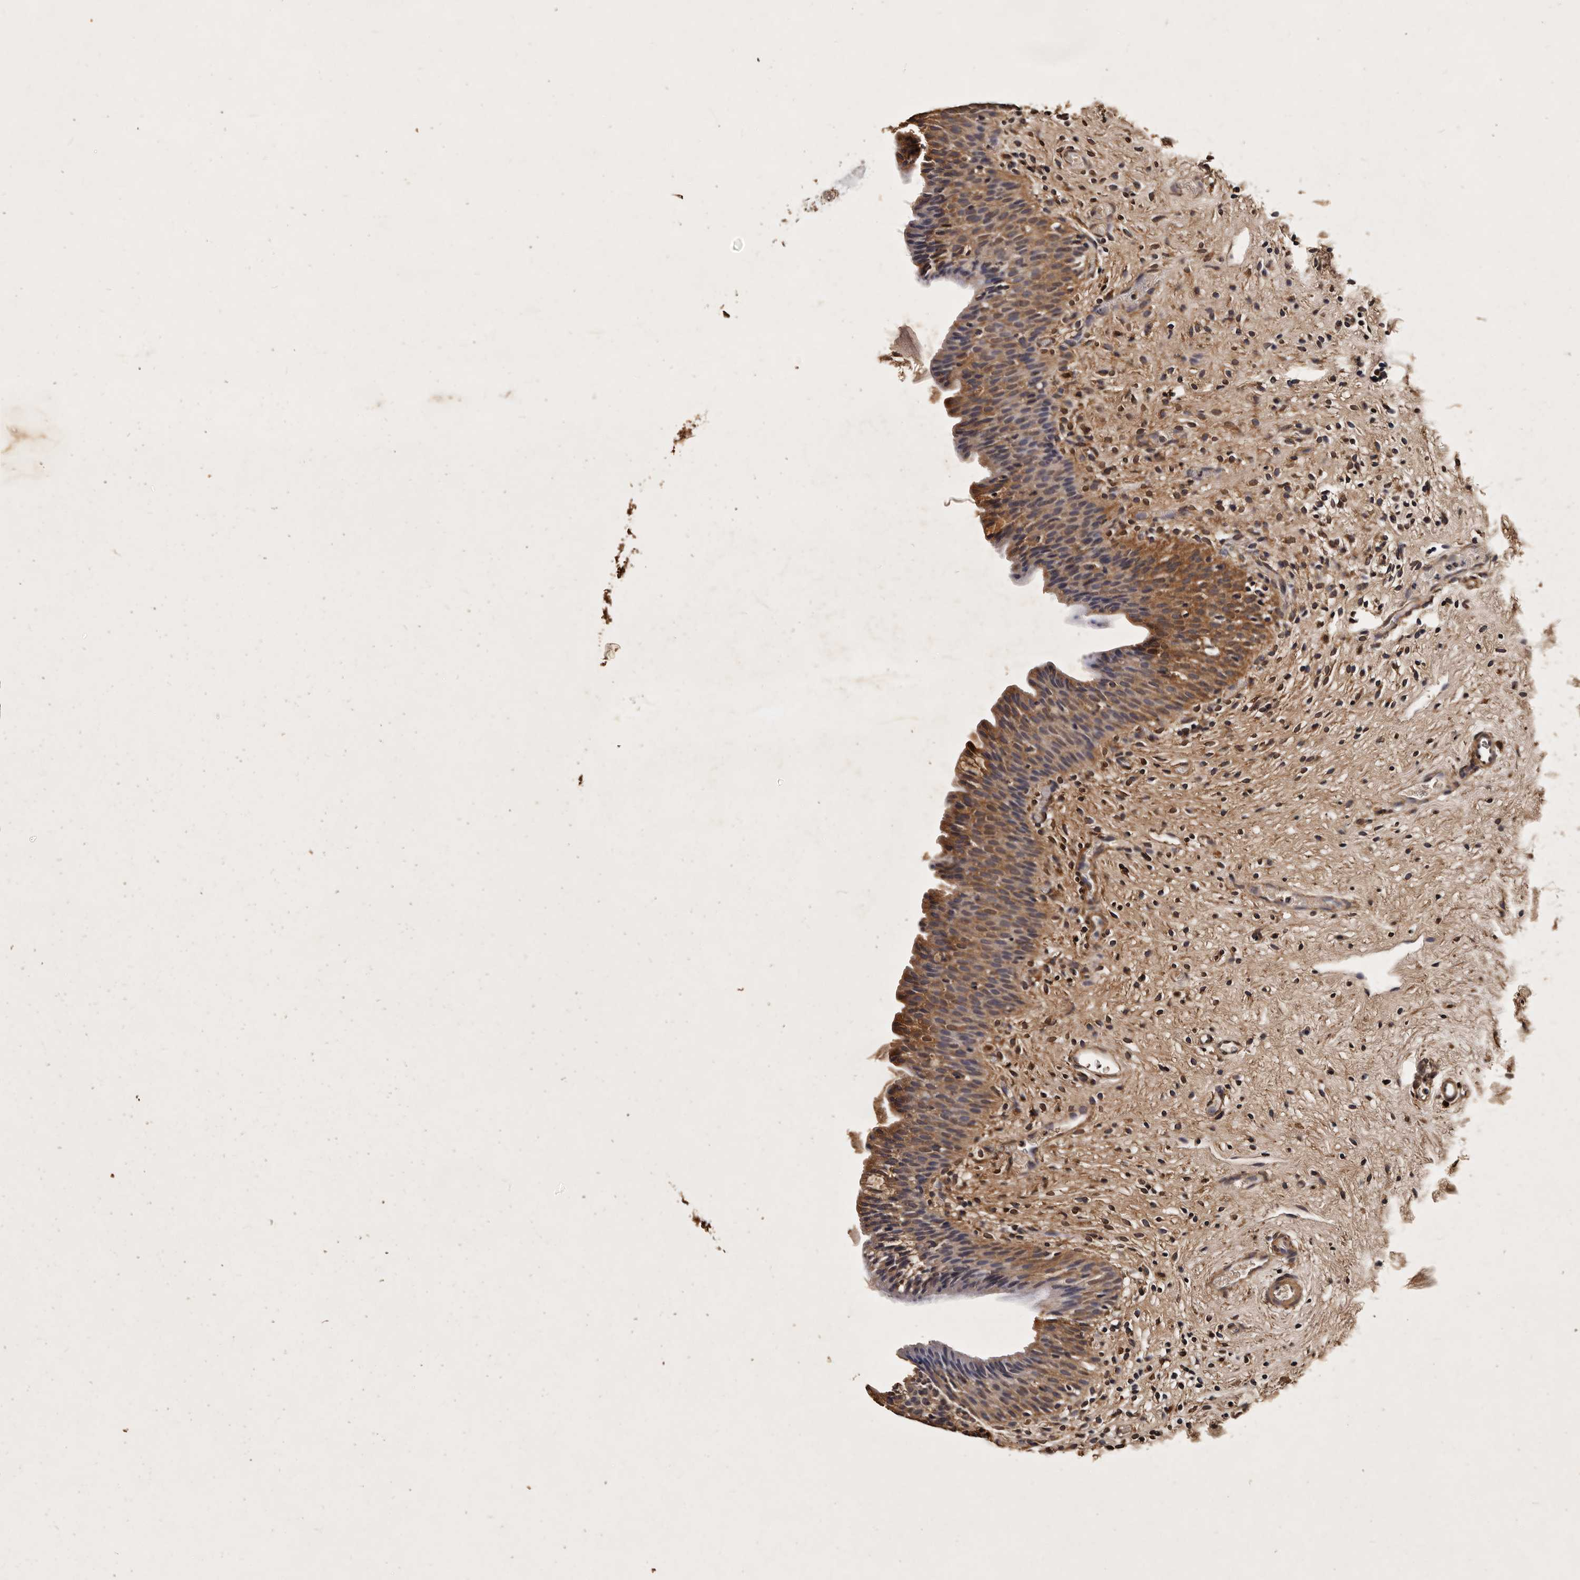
{"staining": {"intensity": "moderate", "quantity": "25%-75%", "location": "cytoplasmic/membranous"}, "tissue": "urinary bladder", "cell_type": "Urothelial cells", "image_type": "normal", "snomed": [{"axis": "morphology", "description": "Normal tissue, NOS"}, {"axis": "topography", "description": "Urinary bladder"}], "caption": "About 25%-75% of urothelial cells in normal human urinary bladder display moderate cytoplasmic/membranous protein expression as visualized by brown immunohistochemical staining.", "gene": "PARS2", "patient": {"sex": "male", "age": 1}}